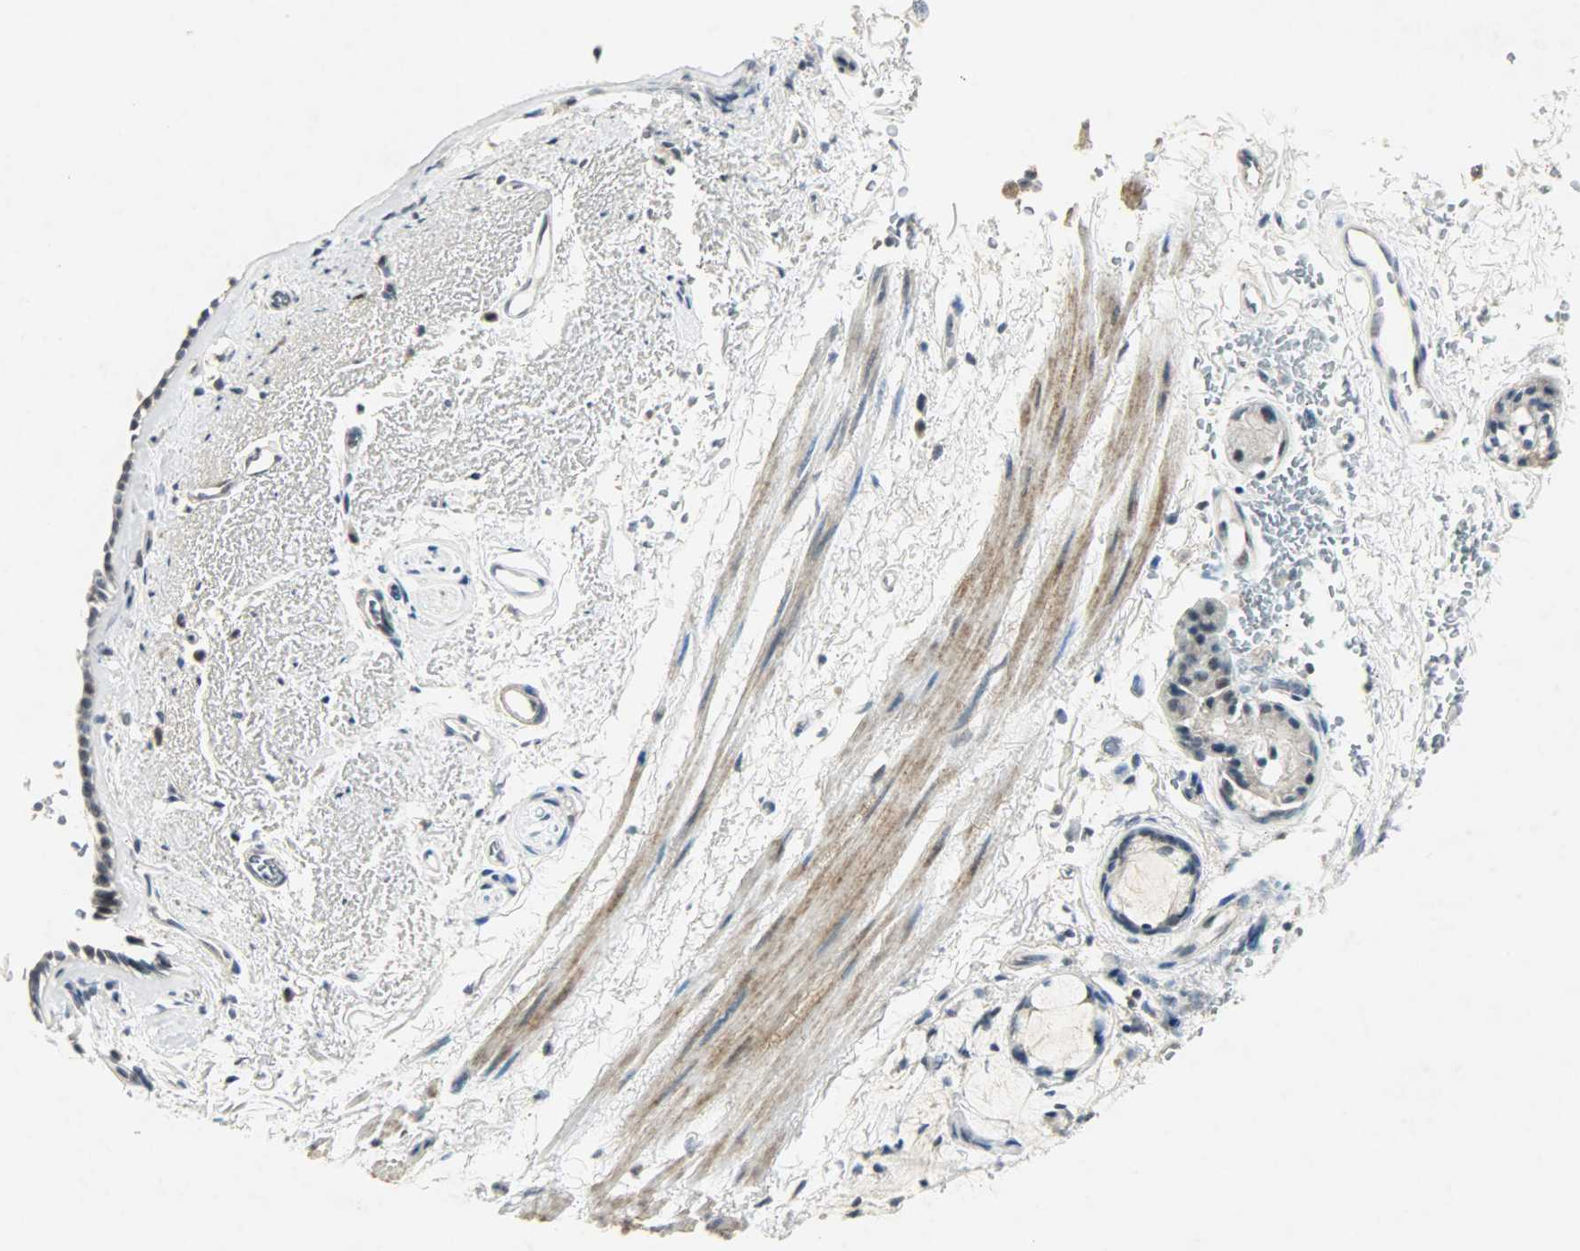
{"staining": {"intensity": "weak", "quantity": "25%-75%", "location": "nuclear"}, "tissue": "bronchus", "cell_type": "Respiratory epithelial cells", "image_type": "normal", "snomed": [{"axis": "morphology", "description": "Normal tissue, NOS"}, {"axis": "morphology", "description": "Adenocarcinoma, NOS"}, {"axis": "topography", "description": "Bronchus"}, {"axis": "topography", "description": "Lung"}], "caption": "Benign bronchus displays weak nuclear positivity in approximately 25%-75% of respiratory epithelial cells.", "gene": "AURKB", "patient": {"sex": "male", "age": 71}}